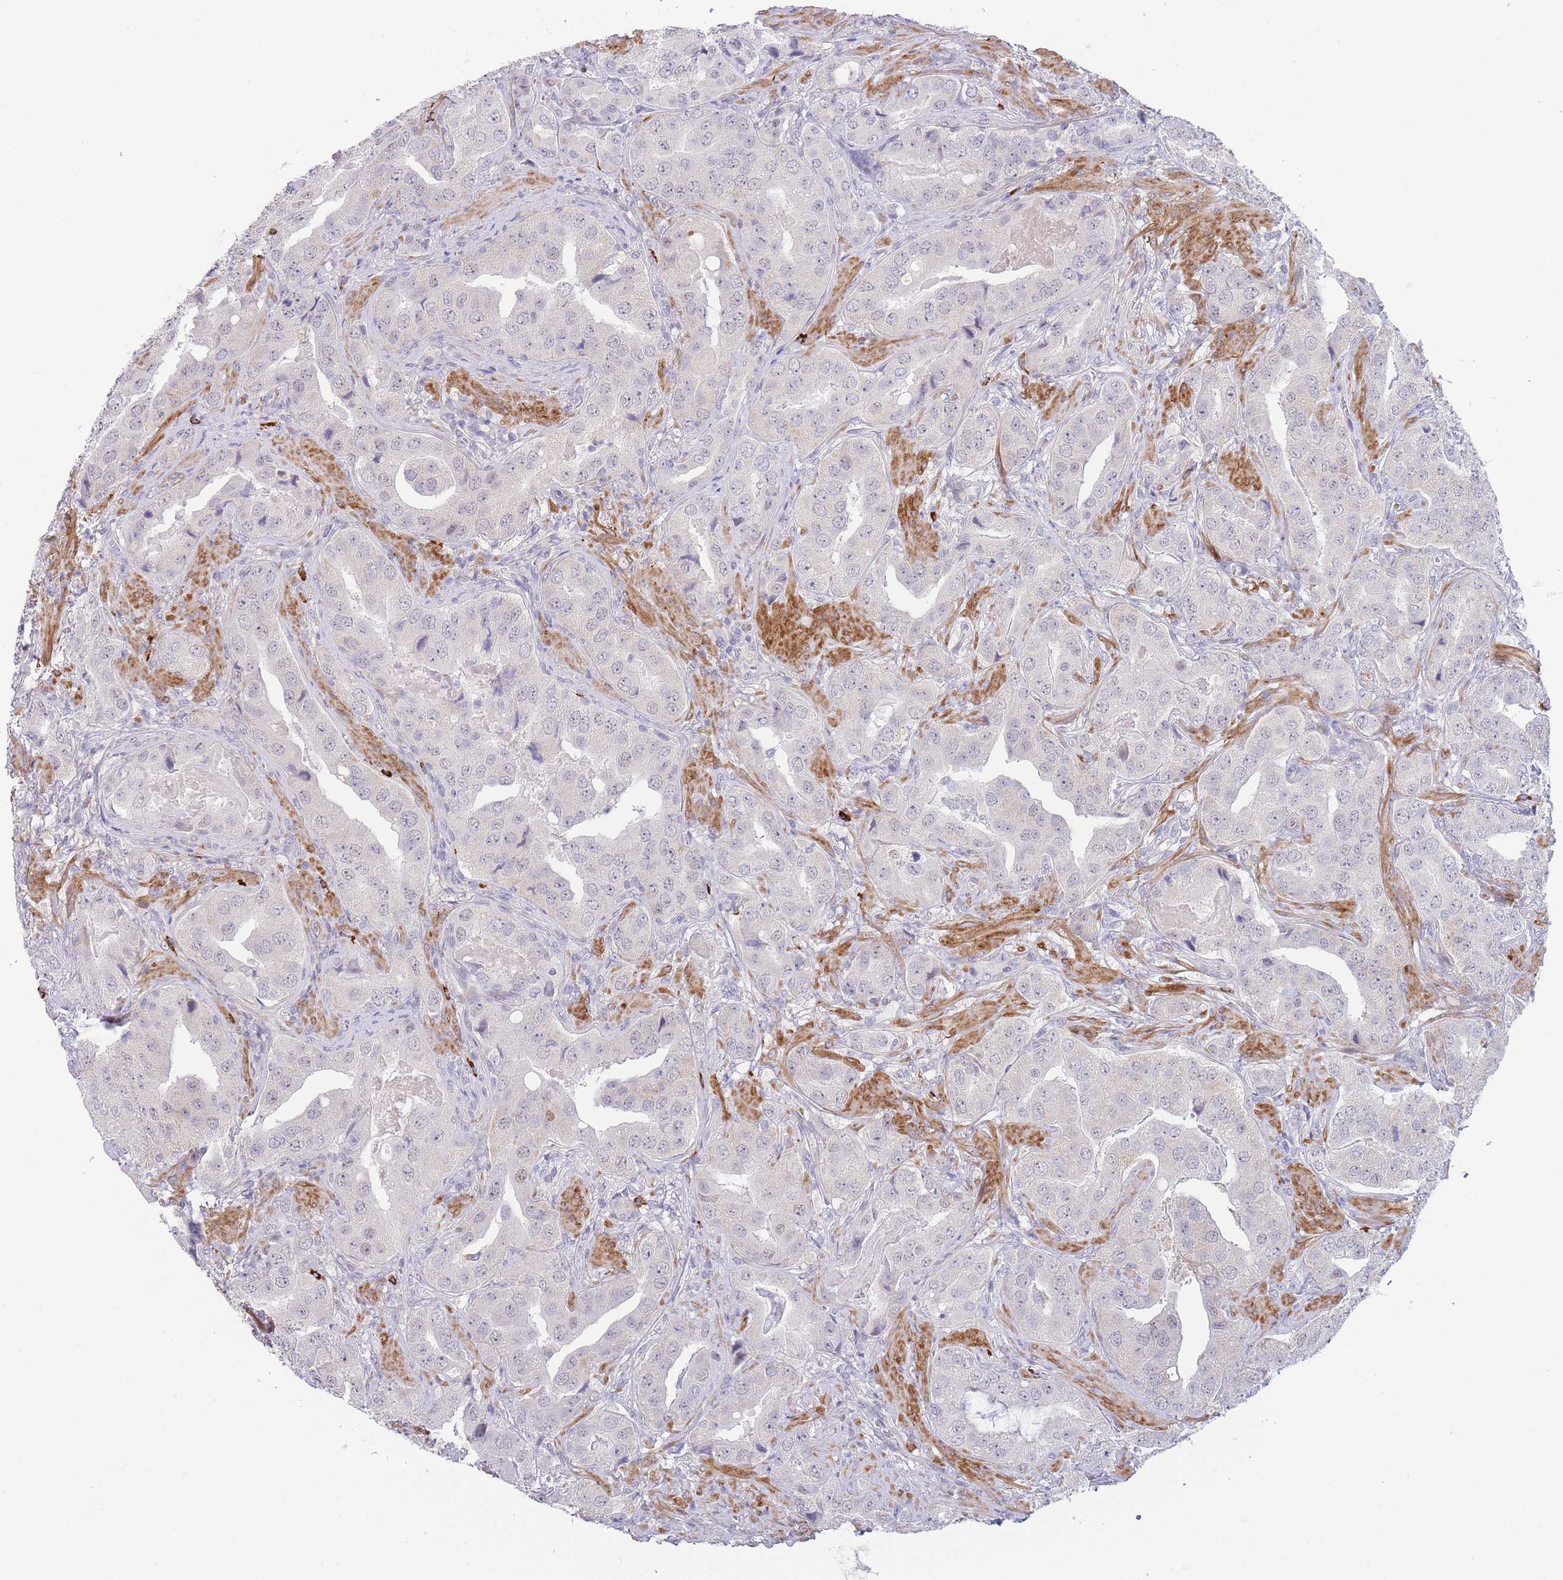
{"staining": {"intensity": "negative", "quantity": "none", "location": "none"}, "tissue": "prostate cancer", "cell_type": "Tumor cells", "image_type": "cancer", "snomed": [{"axis": "morphology", "description": "Adenocarcinoma, High grade"}, {"axis": "topography", "description": "Prostate"}], "caption": "Immunohistochemical staining of human prostate cancer demonstrates no significant staining in tumor cells.", "gene": "ASAP3", "patient": {"sex": "male", "age": 63}}